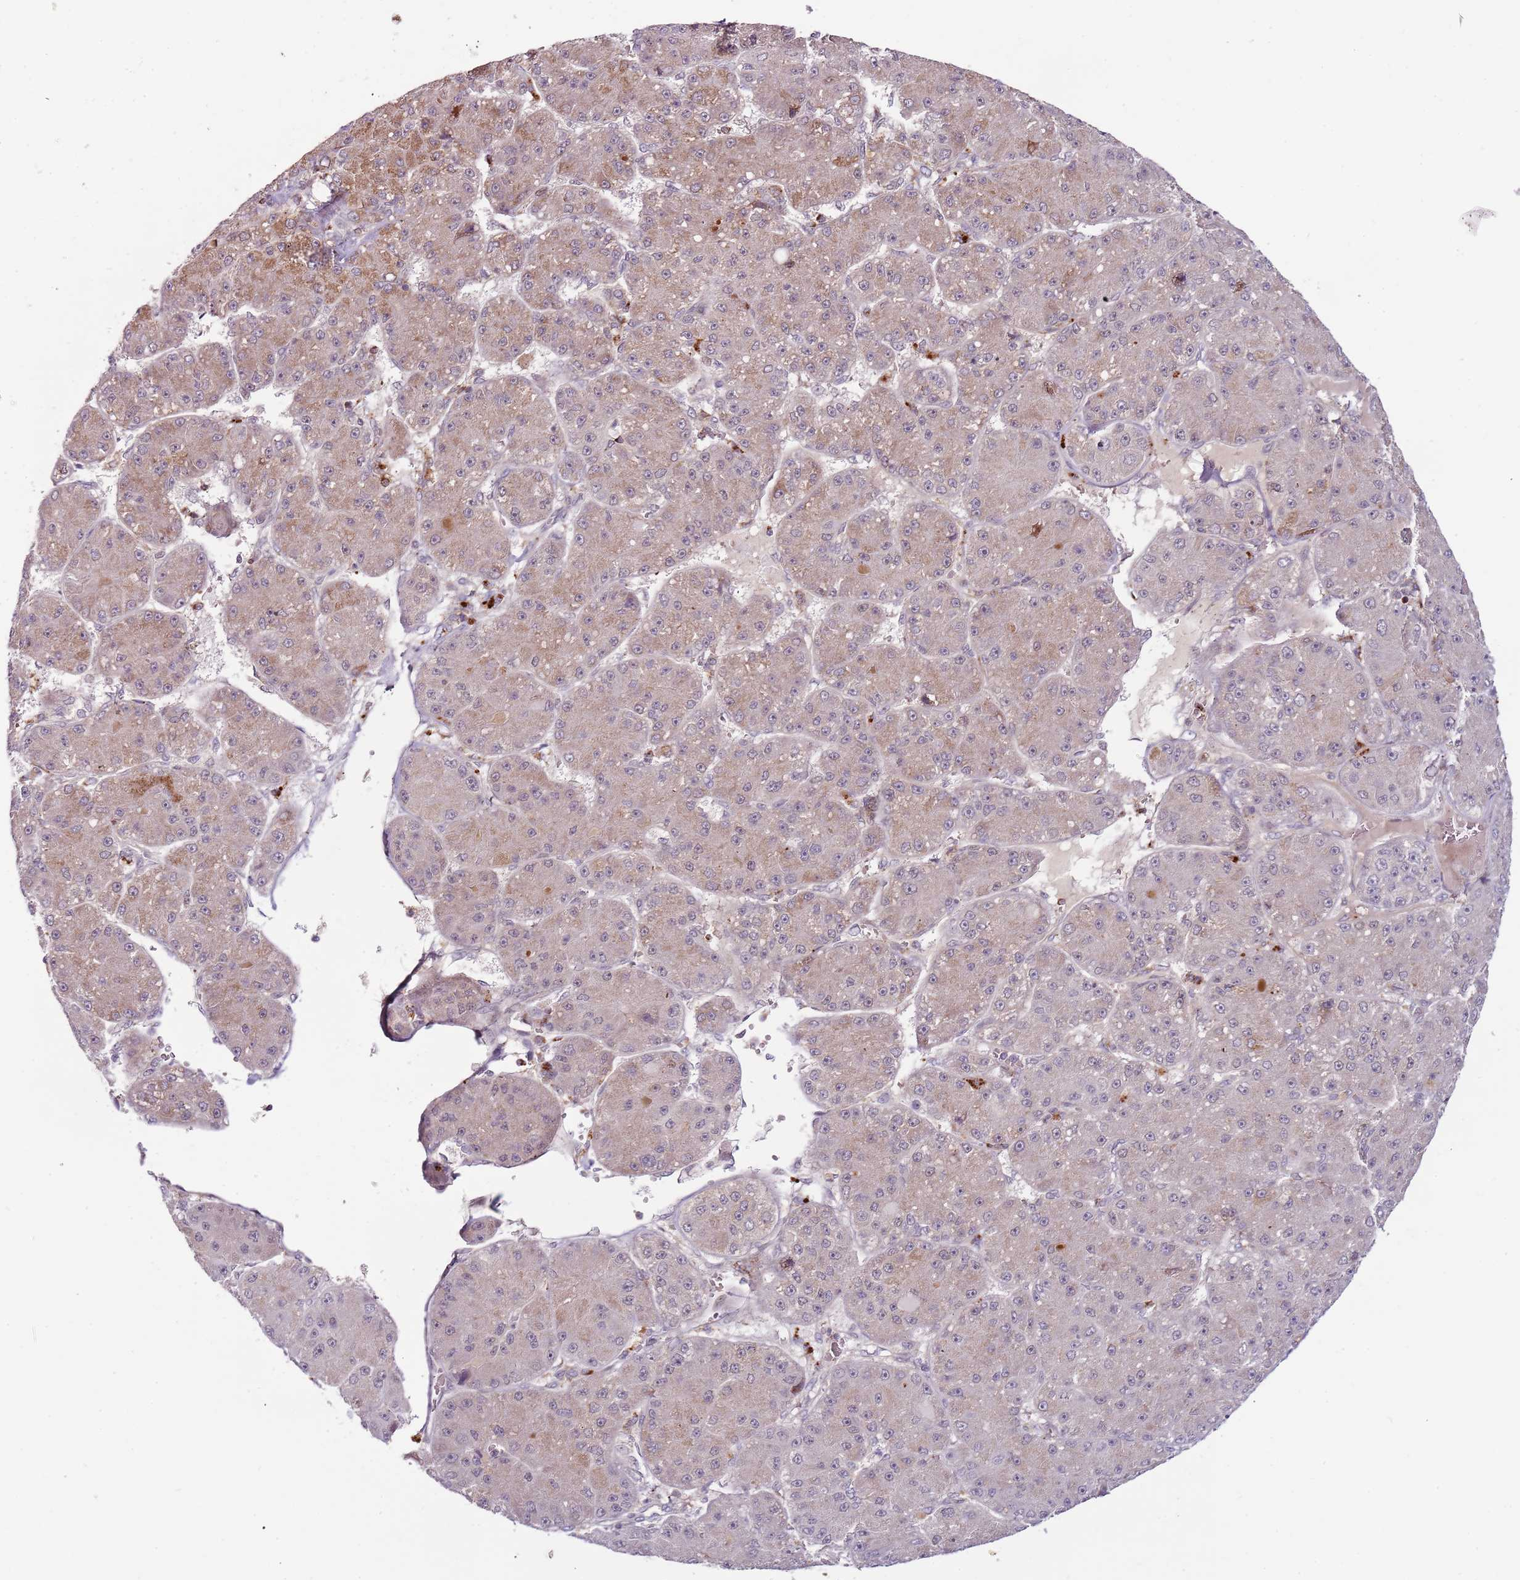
{"staining": {"intensity": "weak", "quantity": "25%-75%", "location": "cytoplasmic/membranous"}, "tissue": "liver cancer", "cell_type": "Tumor cells", "image_type": "cancer", "snomed": [{"axis": "morphology", "description": "Carcinoma, Hepatocellular, NOS"}, {"axis": "topography", "description": "Liver"}], "caption": "Immunohistochemical staining of human hepatocellular carcinoma (liver) demonstrates low levels of weak cytoplasmic/membranous expression in approximately 25%-75% of tumor cells.", "gene": "ULK3", "patient": {"sex": "male", "age": 67}}